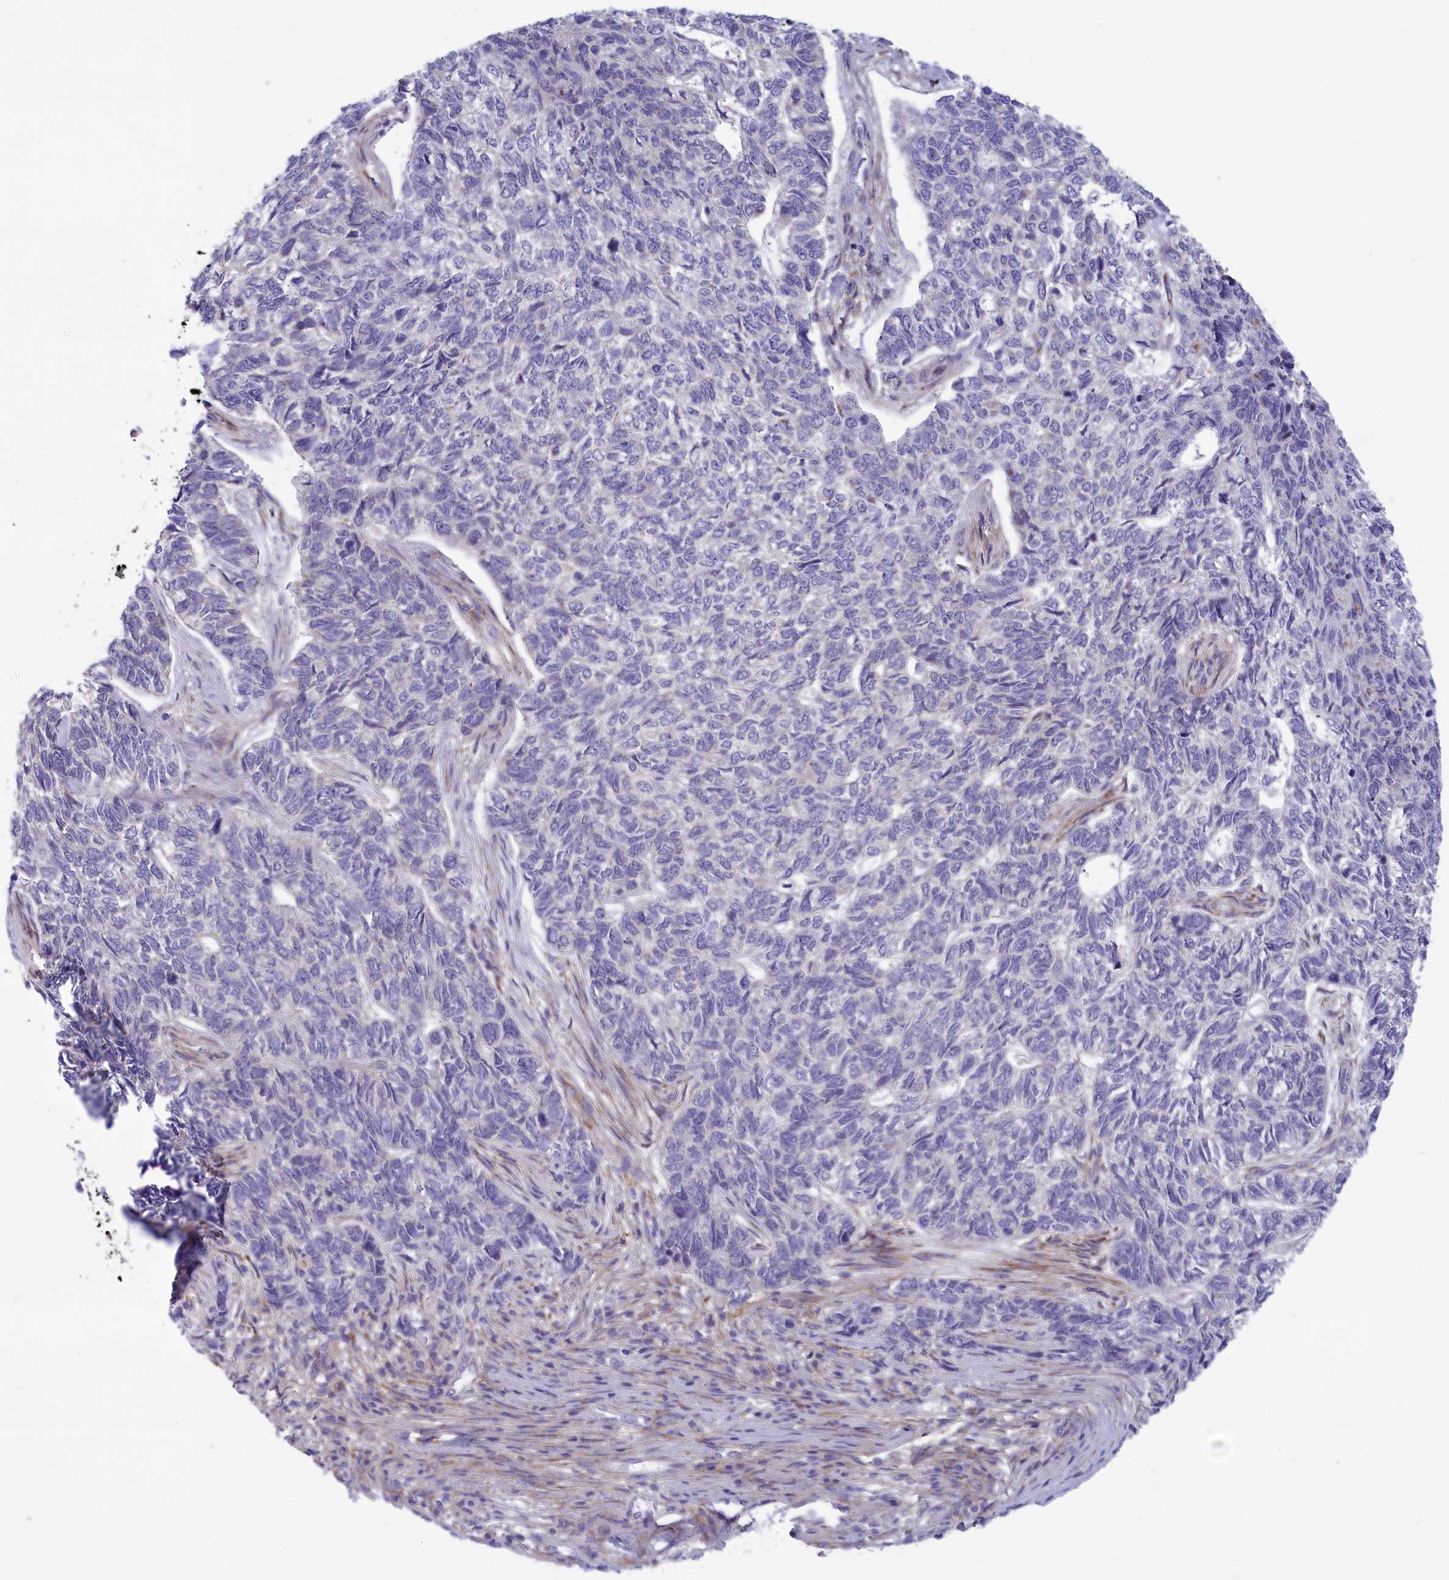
{"staining": {"intensity": "negative", "quantity": "none", "location": "none"}, "tissue": "skin cancer", "cell_type": "Tumor cells", "image_type": "cancer", "snomed": [{"axis": "morphology", "description": "Basal cell carcinoma"}, {"axis": "topography", "description": "Skin"}], "caption": "Immunohistochemistry photomicrograph of human skin basal cell carcinoma stained for a protein (brown), which shows no positivity in tumor cells.", "gene": "CORO2A", "patient": {"sex": "female", "age": 65}}